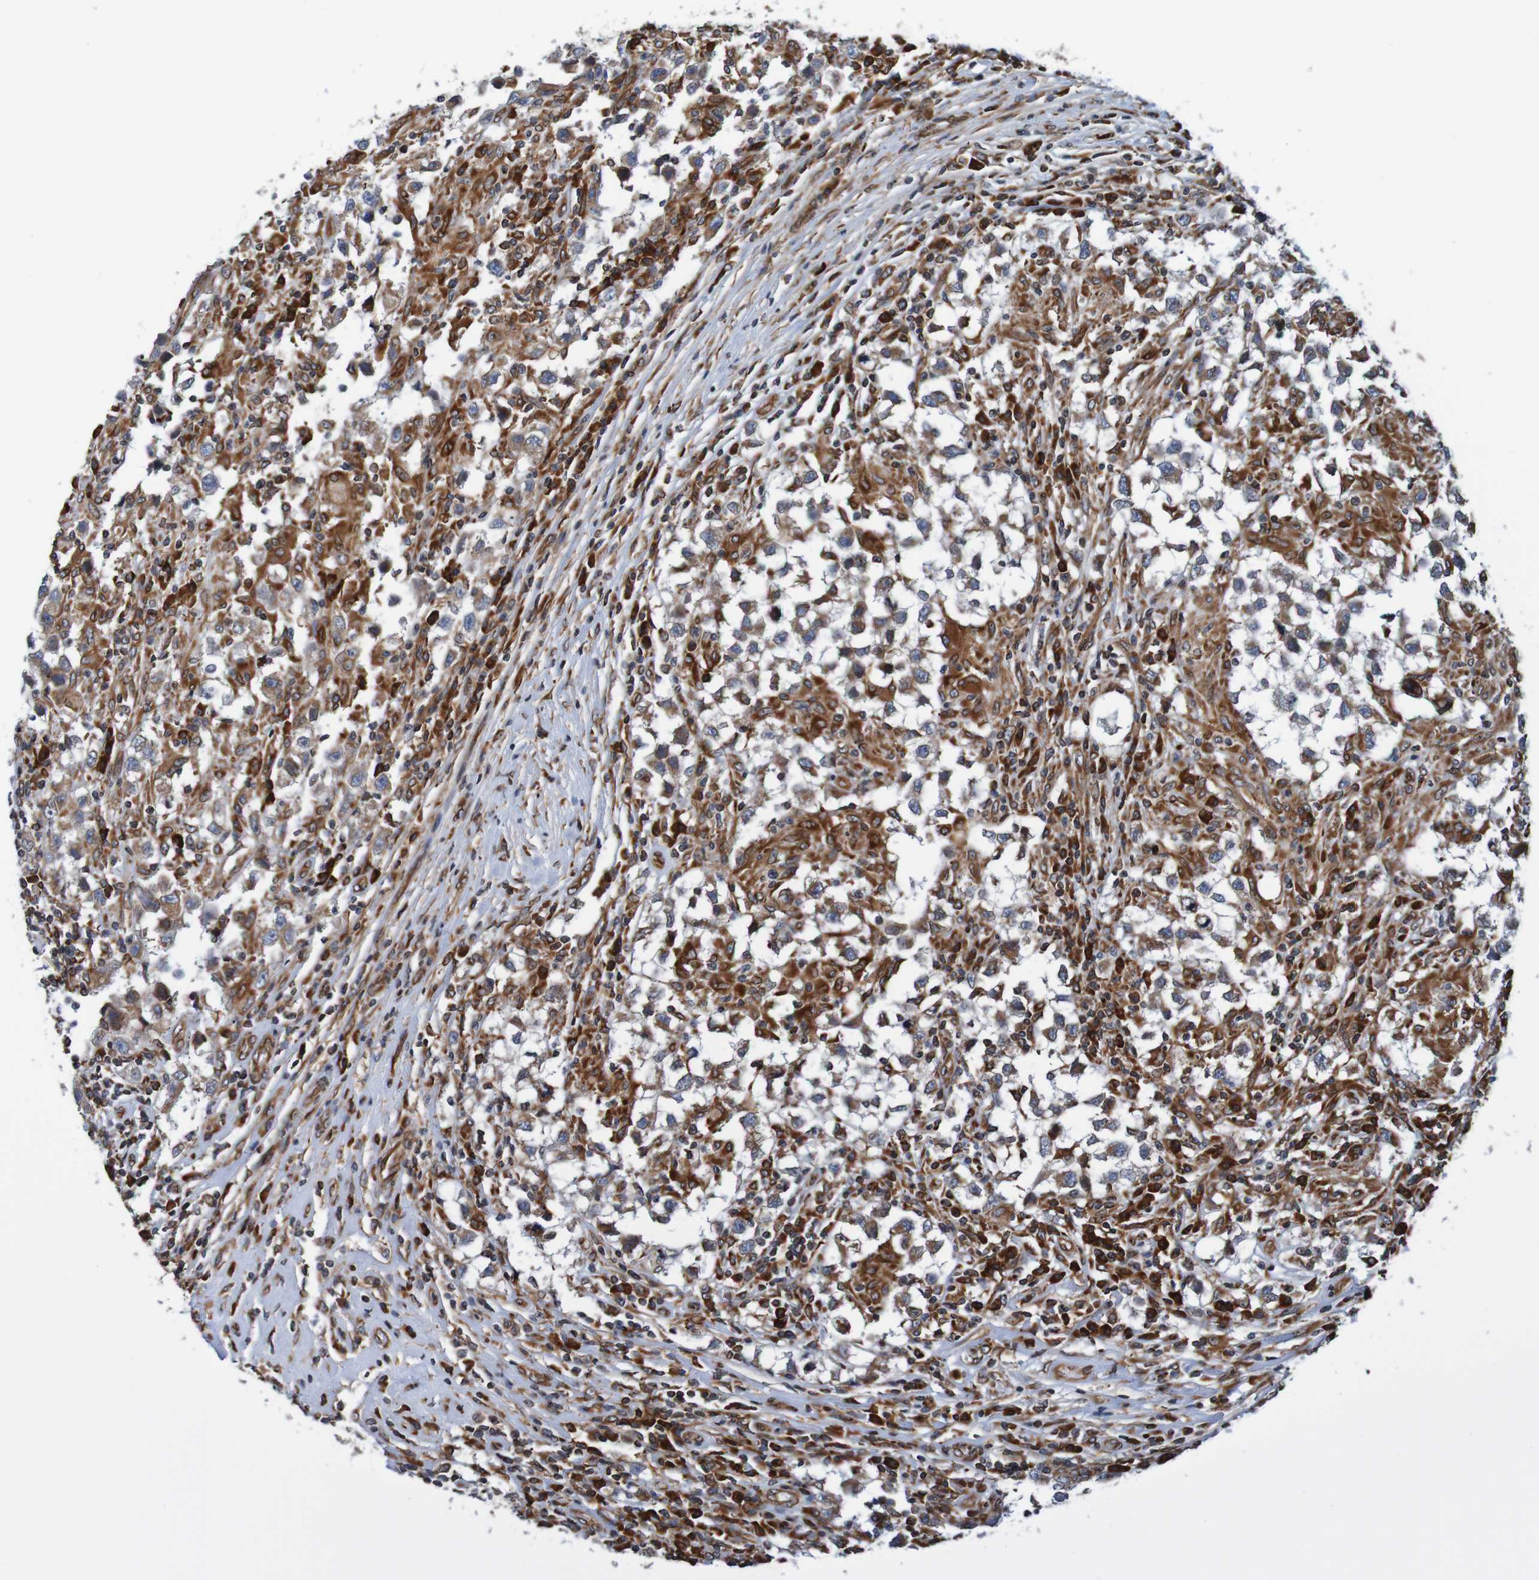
{"staining": {"intensity": "strong", "quantity": "25%-75%", "location": "cytoplasmic/membranous"}, "tissue": "testis cancer", "cell_type": "Tumor cells", "image_type": "cancer", "snomed": [{"axis": "morphology", "description": "Carcinoma, Embryonal, NOS"}, {"axis": "topography", "description": "Testis"}], "caption": "Strong cytoplasmic/membranous protein expression is seen in about 25%-75% of tumor cells in testis cancer.", "gene": "TMEM109", "patient": {"sex": "male", "age": 21}}